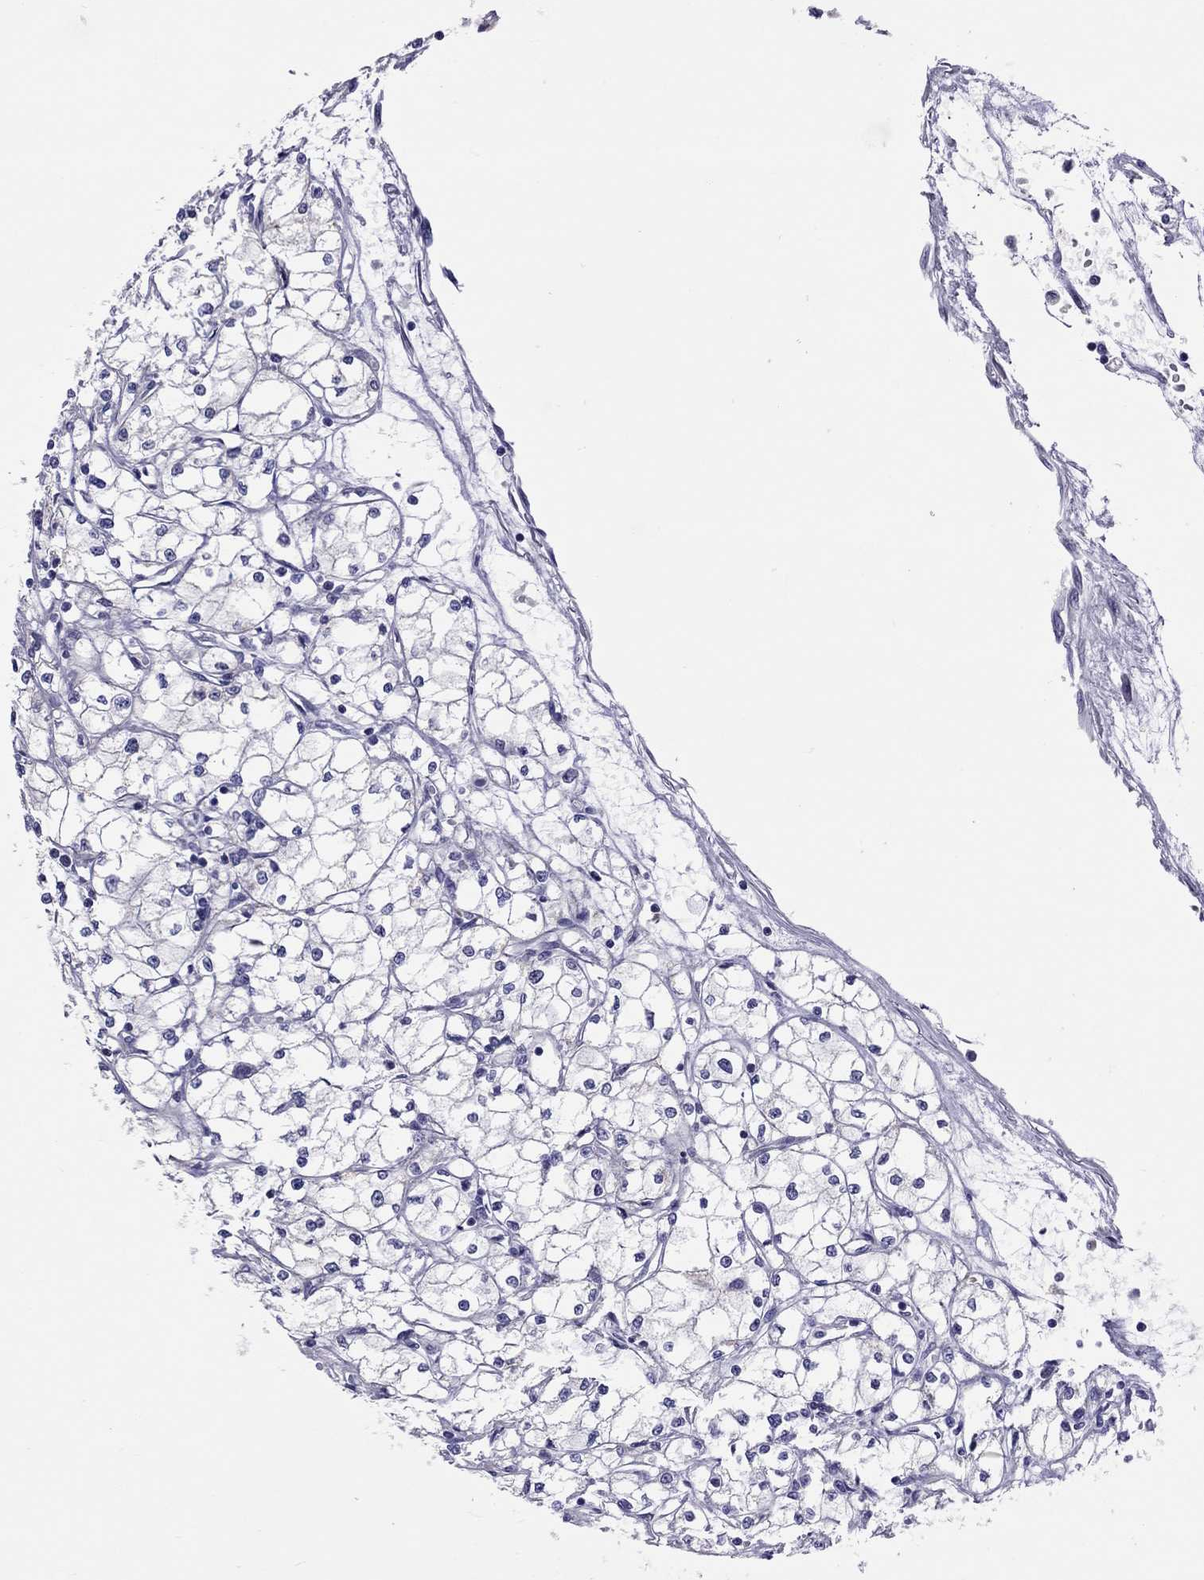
{"staining": {"intensity": "negative", "quantity": "none", "location": "none"}, "tissue": "renal cancer", "cell_type": "Tumor cells", "image_type": "cancer", "snomed": [{"axis": "morphology", "description": "Adenocarcinoma, NOS"}, {"axis": "topography", "description": "Kidney"}], "caption": "Renal adenocarcinoma was stained to show a protein in brown. There is no significant staining in tumor cells. (DAB (3,3'-diaminobenzidine) IHC with hematoxylin counter stain).", "gene": "COL9A1", "patient": {"sex": "male", "age": 67}}